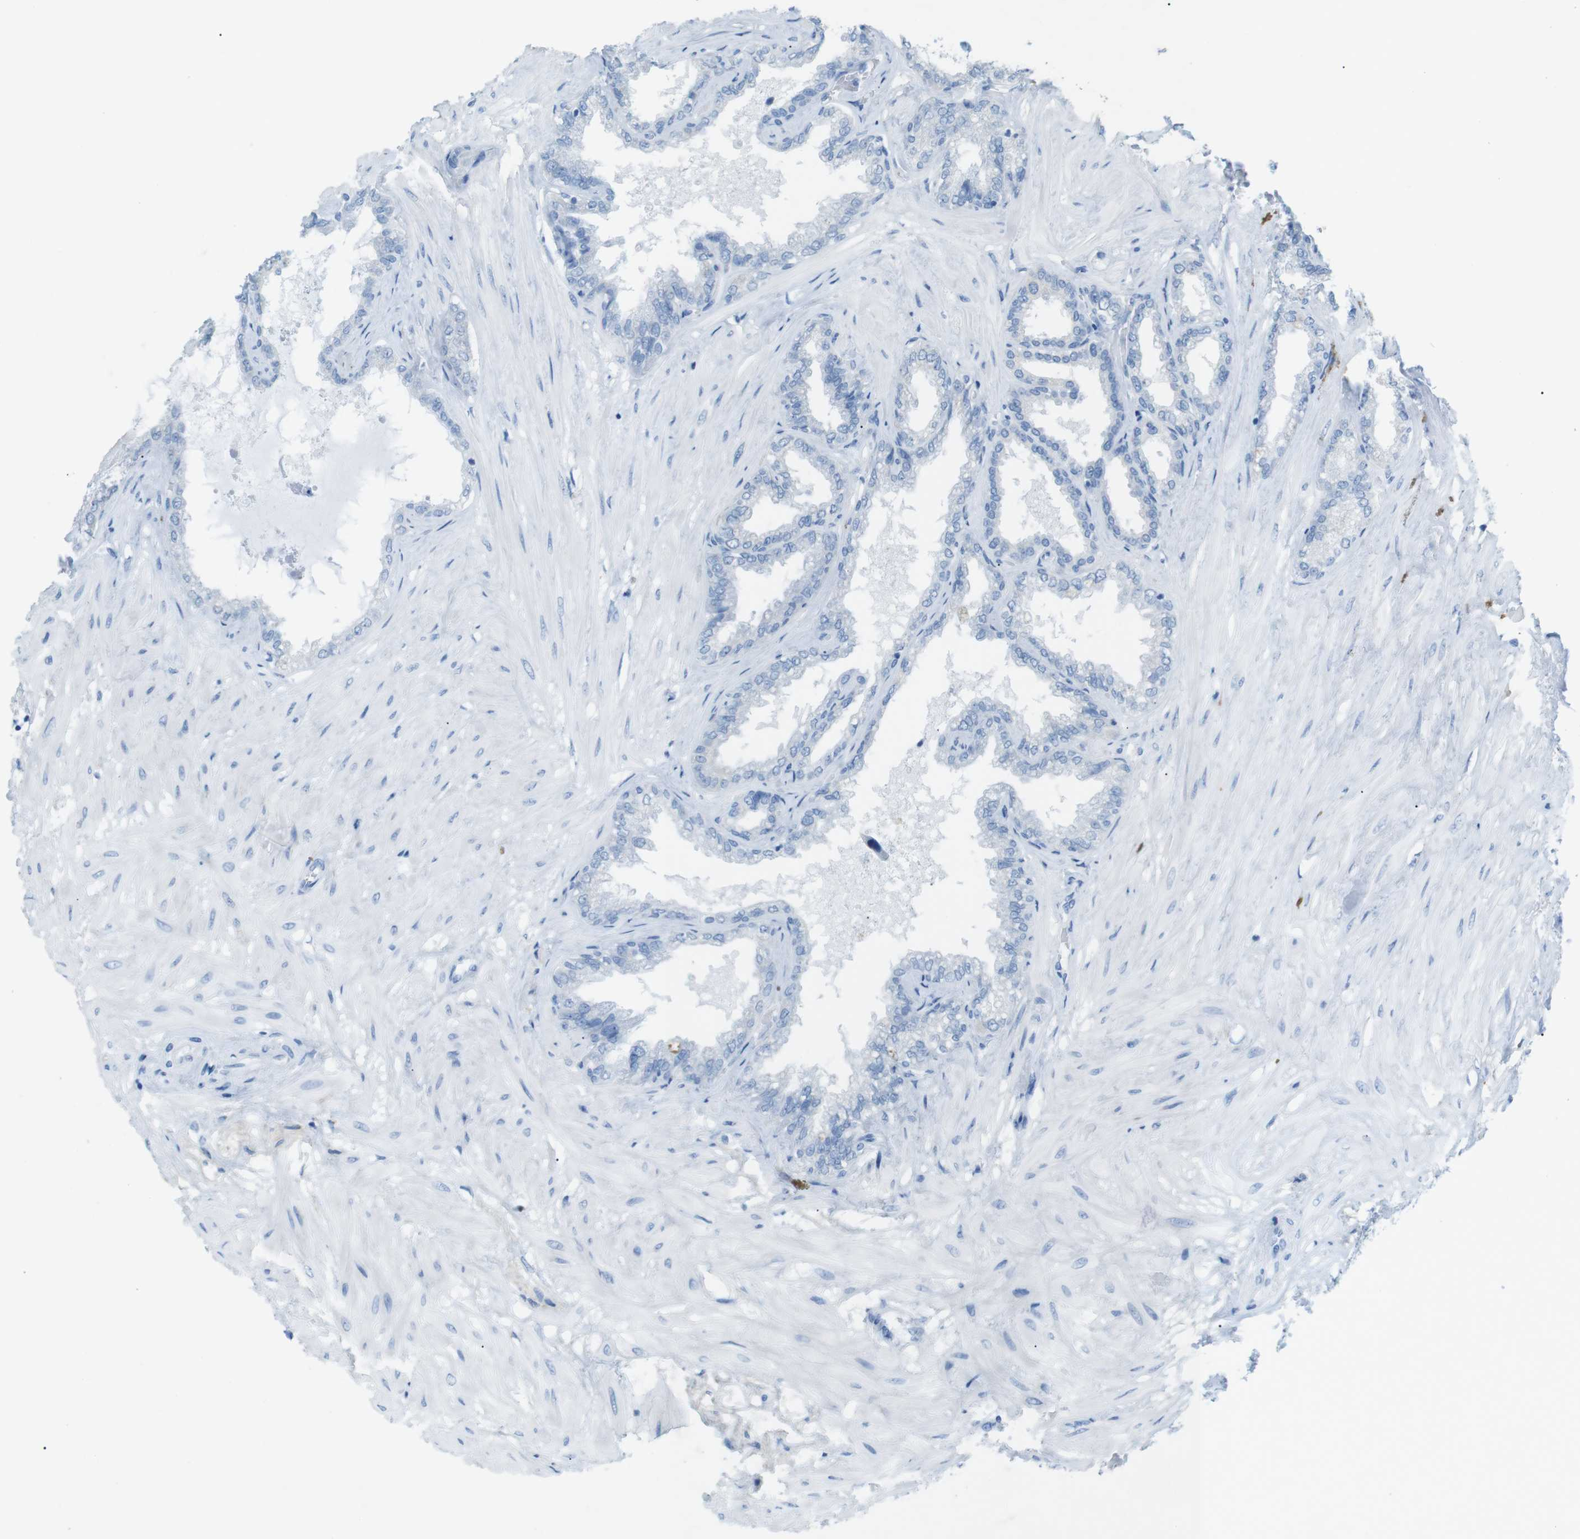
{"staining": {"intensity": "negative", "quantity": "none", "location": "none"}, "tissue": "seminal vesicle", "cell_type": "Glandular cells", "image_type": "normal", "snomed": [{"axis": "morphology", "description": "Normal tissue, NOS"}, {"axis": "topography", "description": "Seminal veicle"}], "caption": "IHC micrograph of unremarkable seminal vesicle stained for a protein (brown), which reveals no expression in glandular cells.", "gene": "SALL4", "patient": {"sex": "male", "age": 46}}